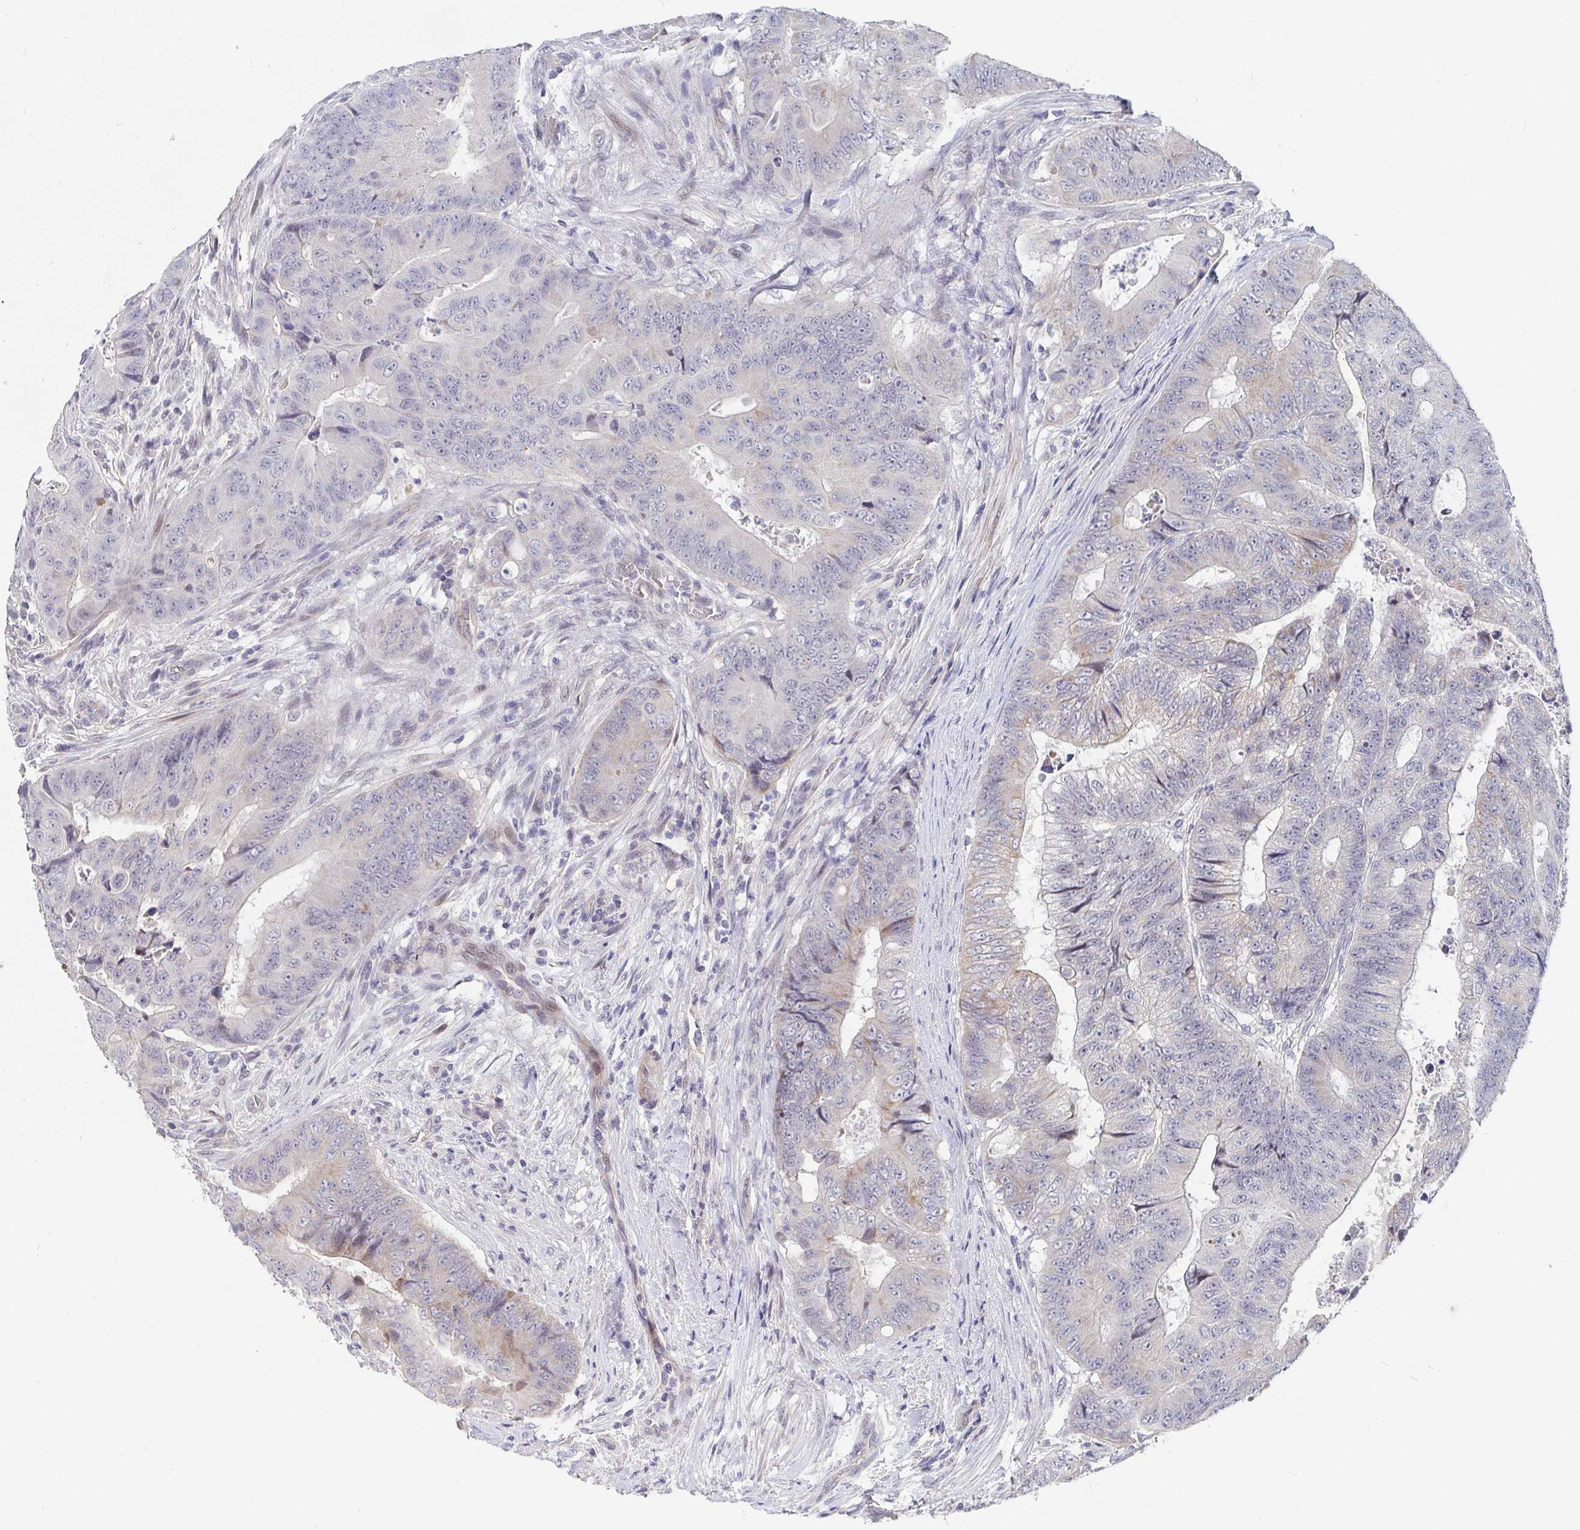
{"staining": {"intensity": "negative", "quantity": "none", "location": "none"}, "tissue": "colorectal cancer", "cell_type": "Tumor cells", "image_type": "cancer", "snomed": [{"axis": "morphology", "description": "Adenocarcinoma, NOS"}, {"axis": "topography", "description": "Colon"}], "caption": "Human colorectal adenocarcinoma stained for a protein using immunohistochemistry (IHC) shows no positivity in tumor cells.", "gene": "FAM156B", "patient": {"sex": "female", "age": 48}}